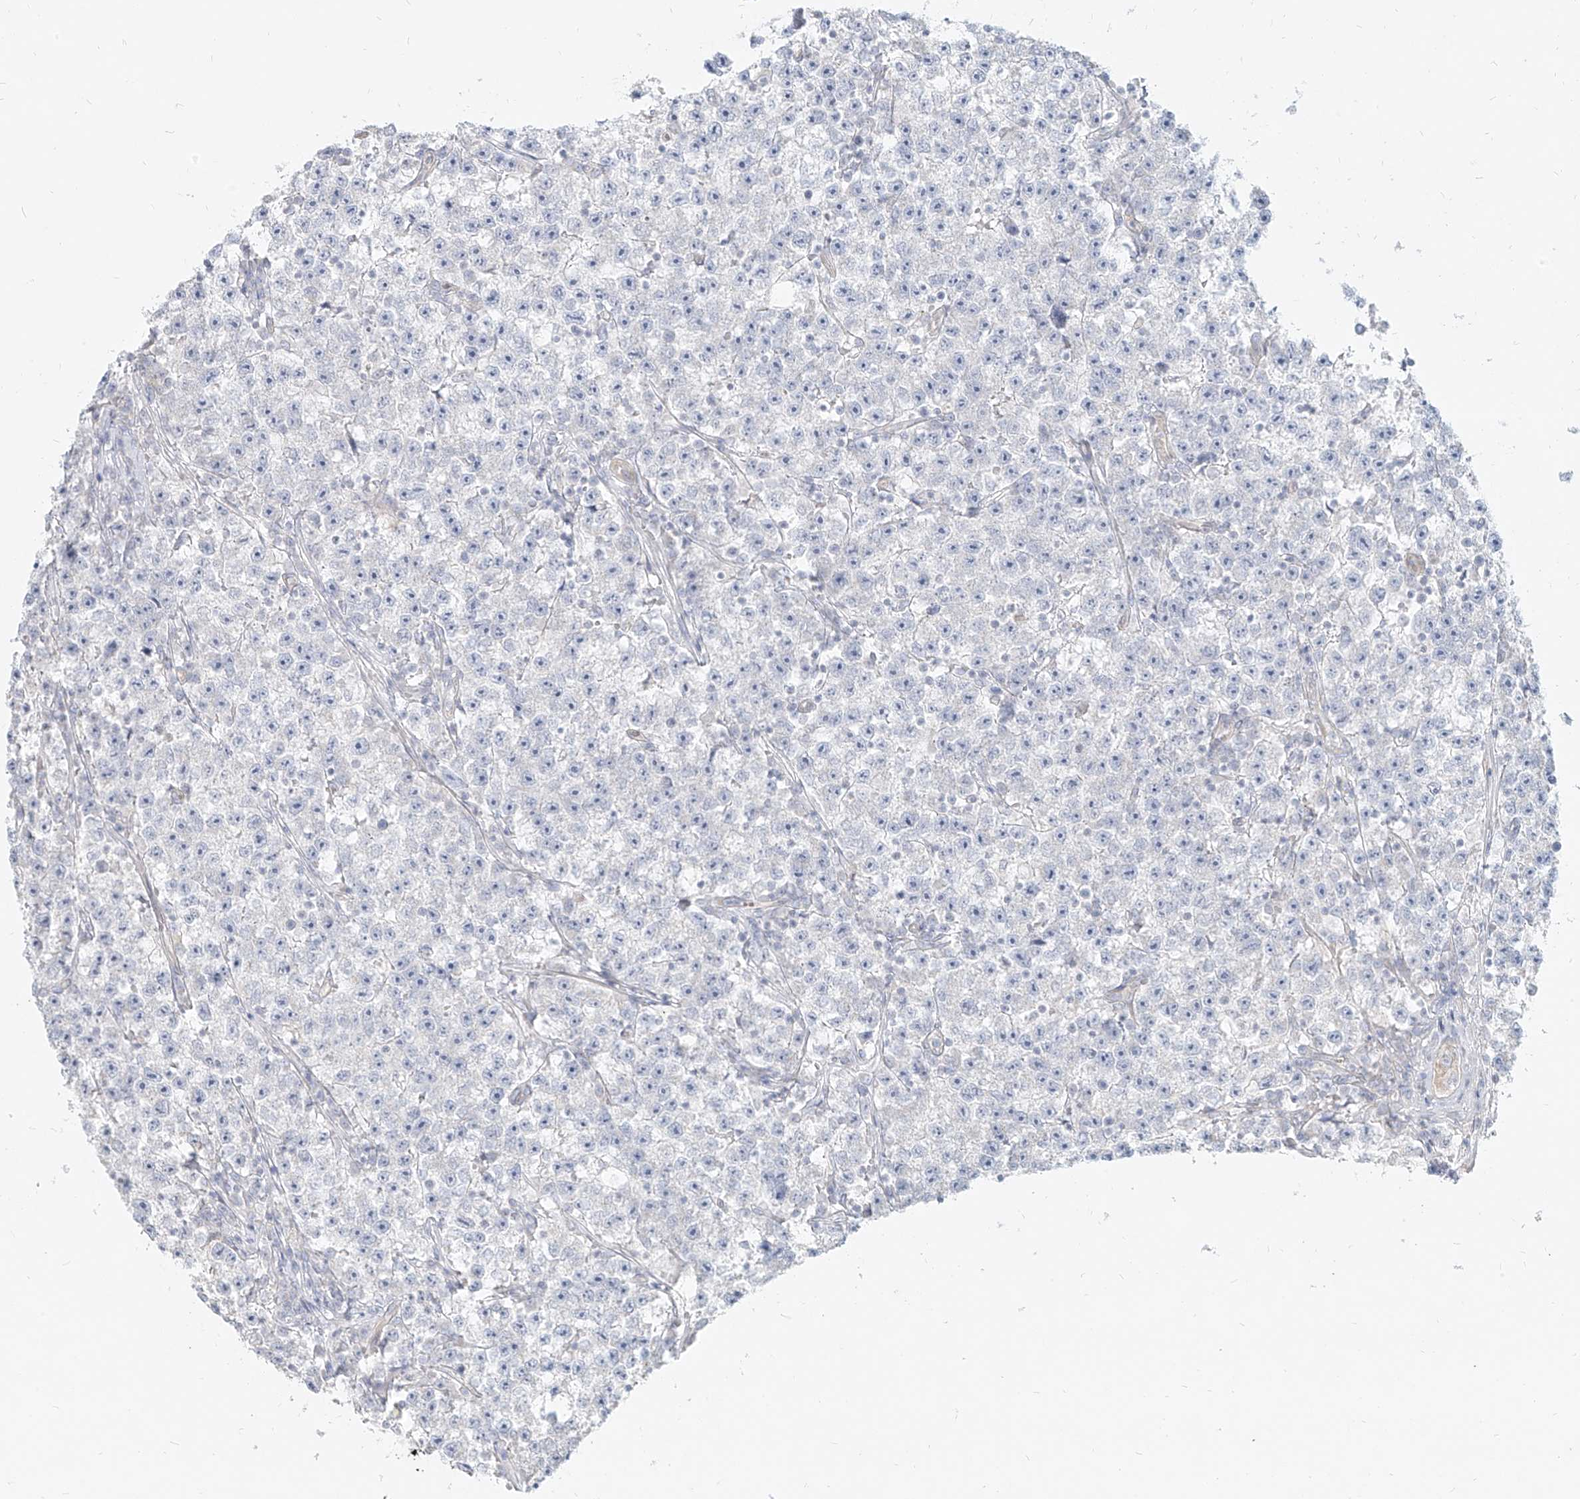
{"staining": {"intensity": "negative", "quantity": "none", "location": "none"}, "tissue": "testis cancer", "cell_type": "Tumor cells", "image_type": "cancer", "snomed": [{"axis": "morphology", "description": "Seminoma, NOS"}, {"axis": "topography", "description": "Testis"}], "caption": "A micrograph of human testis cancer is negative for staining in tumor cells.", "gene": "ITPKB", "patient": {"sex": "male", "age": 22}}